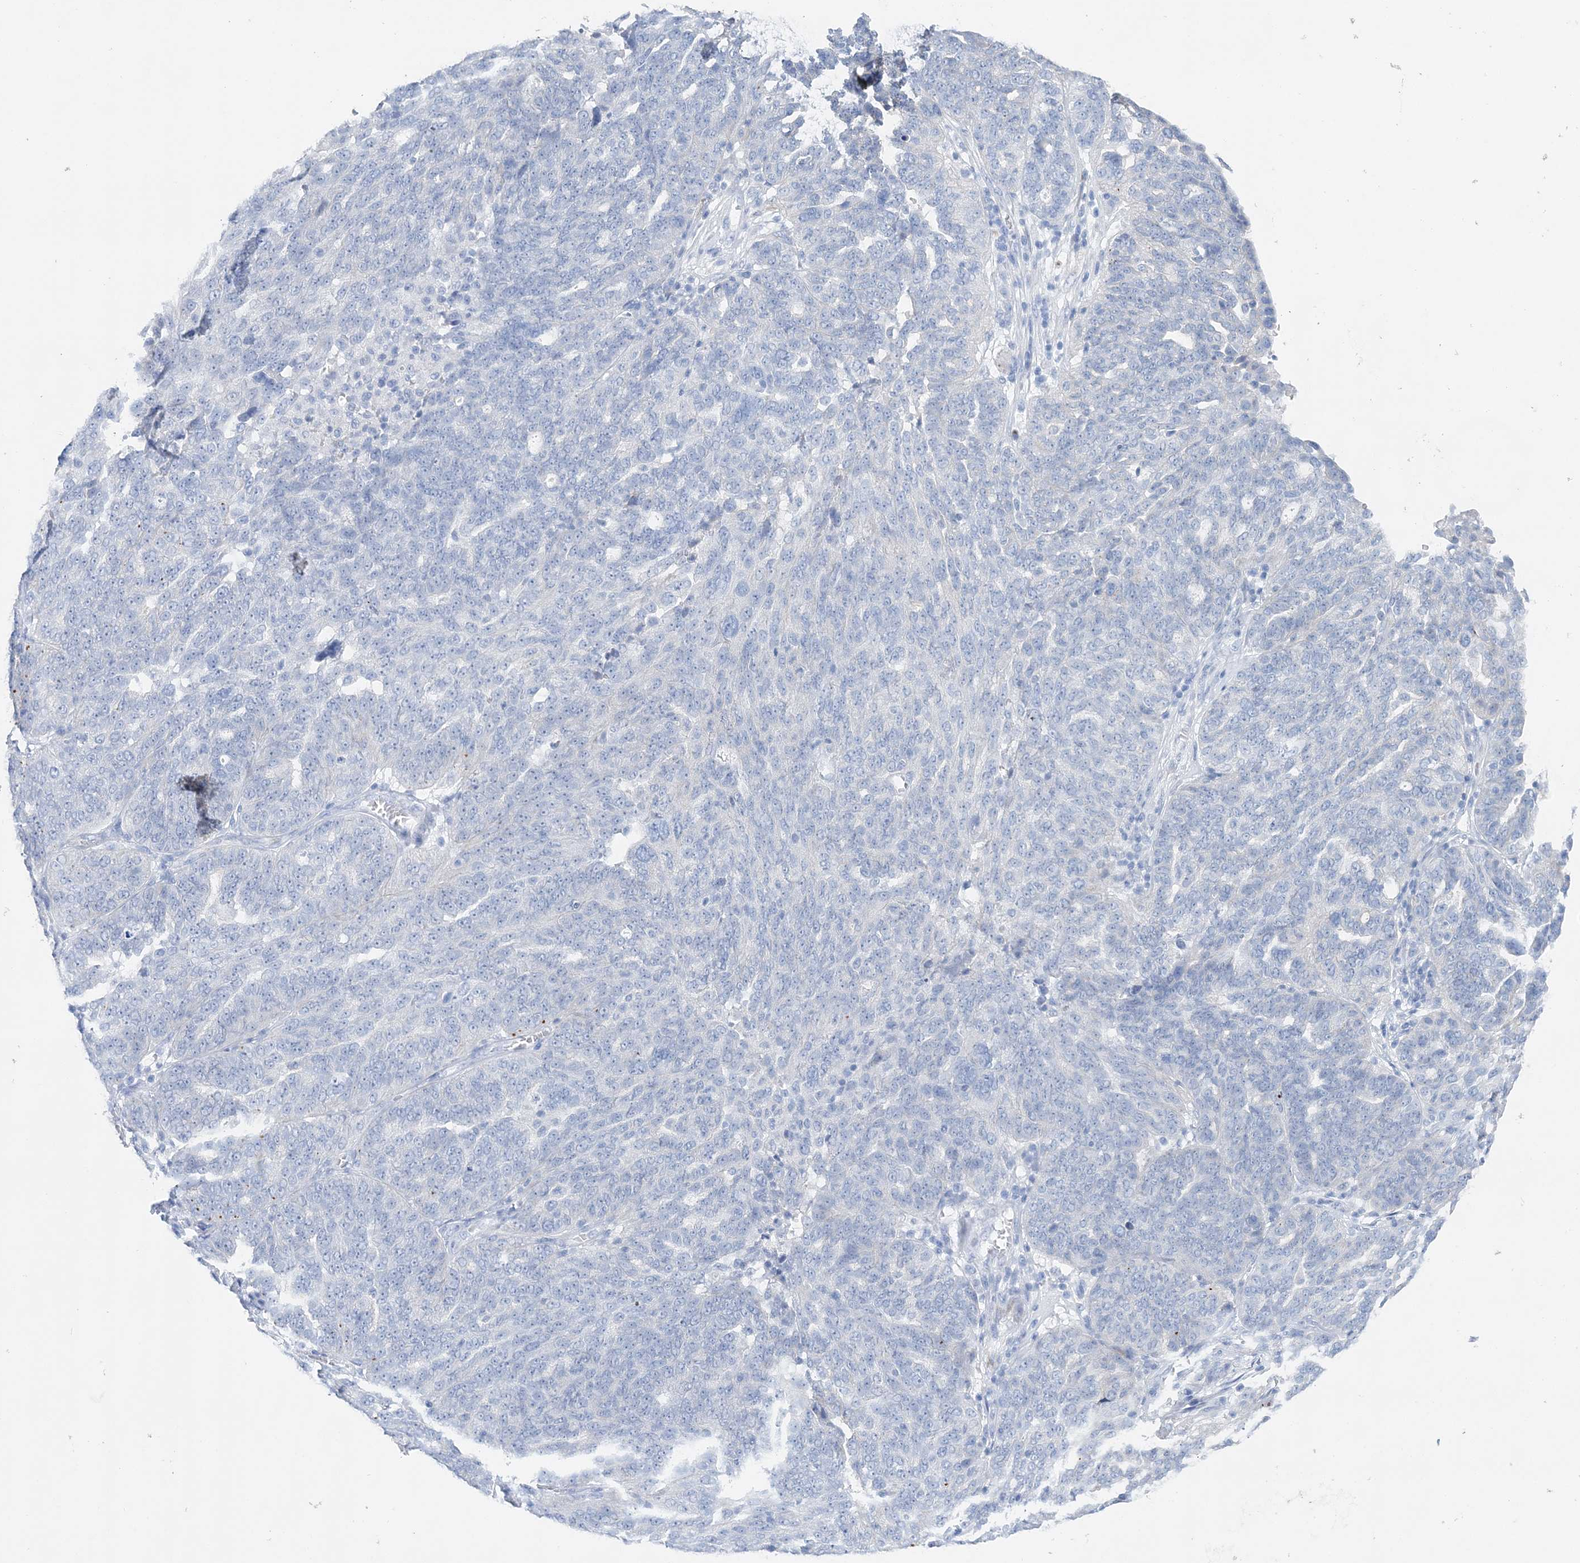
{"staining": {"intensity": "negative", "quantity": "none", "location": "none"}, "tissue": "ovarian cancer", "cell_type": "Tumor cells", "image_type": "cancer", "snomed": [{"axis": "morphology", "description": "Cystadenocarcinoma, serous, NOS"}, {"axis": "topography", "description": "Ovary"}], "caption": "This is an immunohistochemistry image of human ovarian cancer. There is no positivity in tumor cells.", "gene": "SLC5A6", "patient": {"sex": "female", "age": 59}}